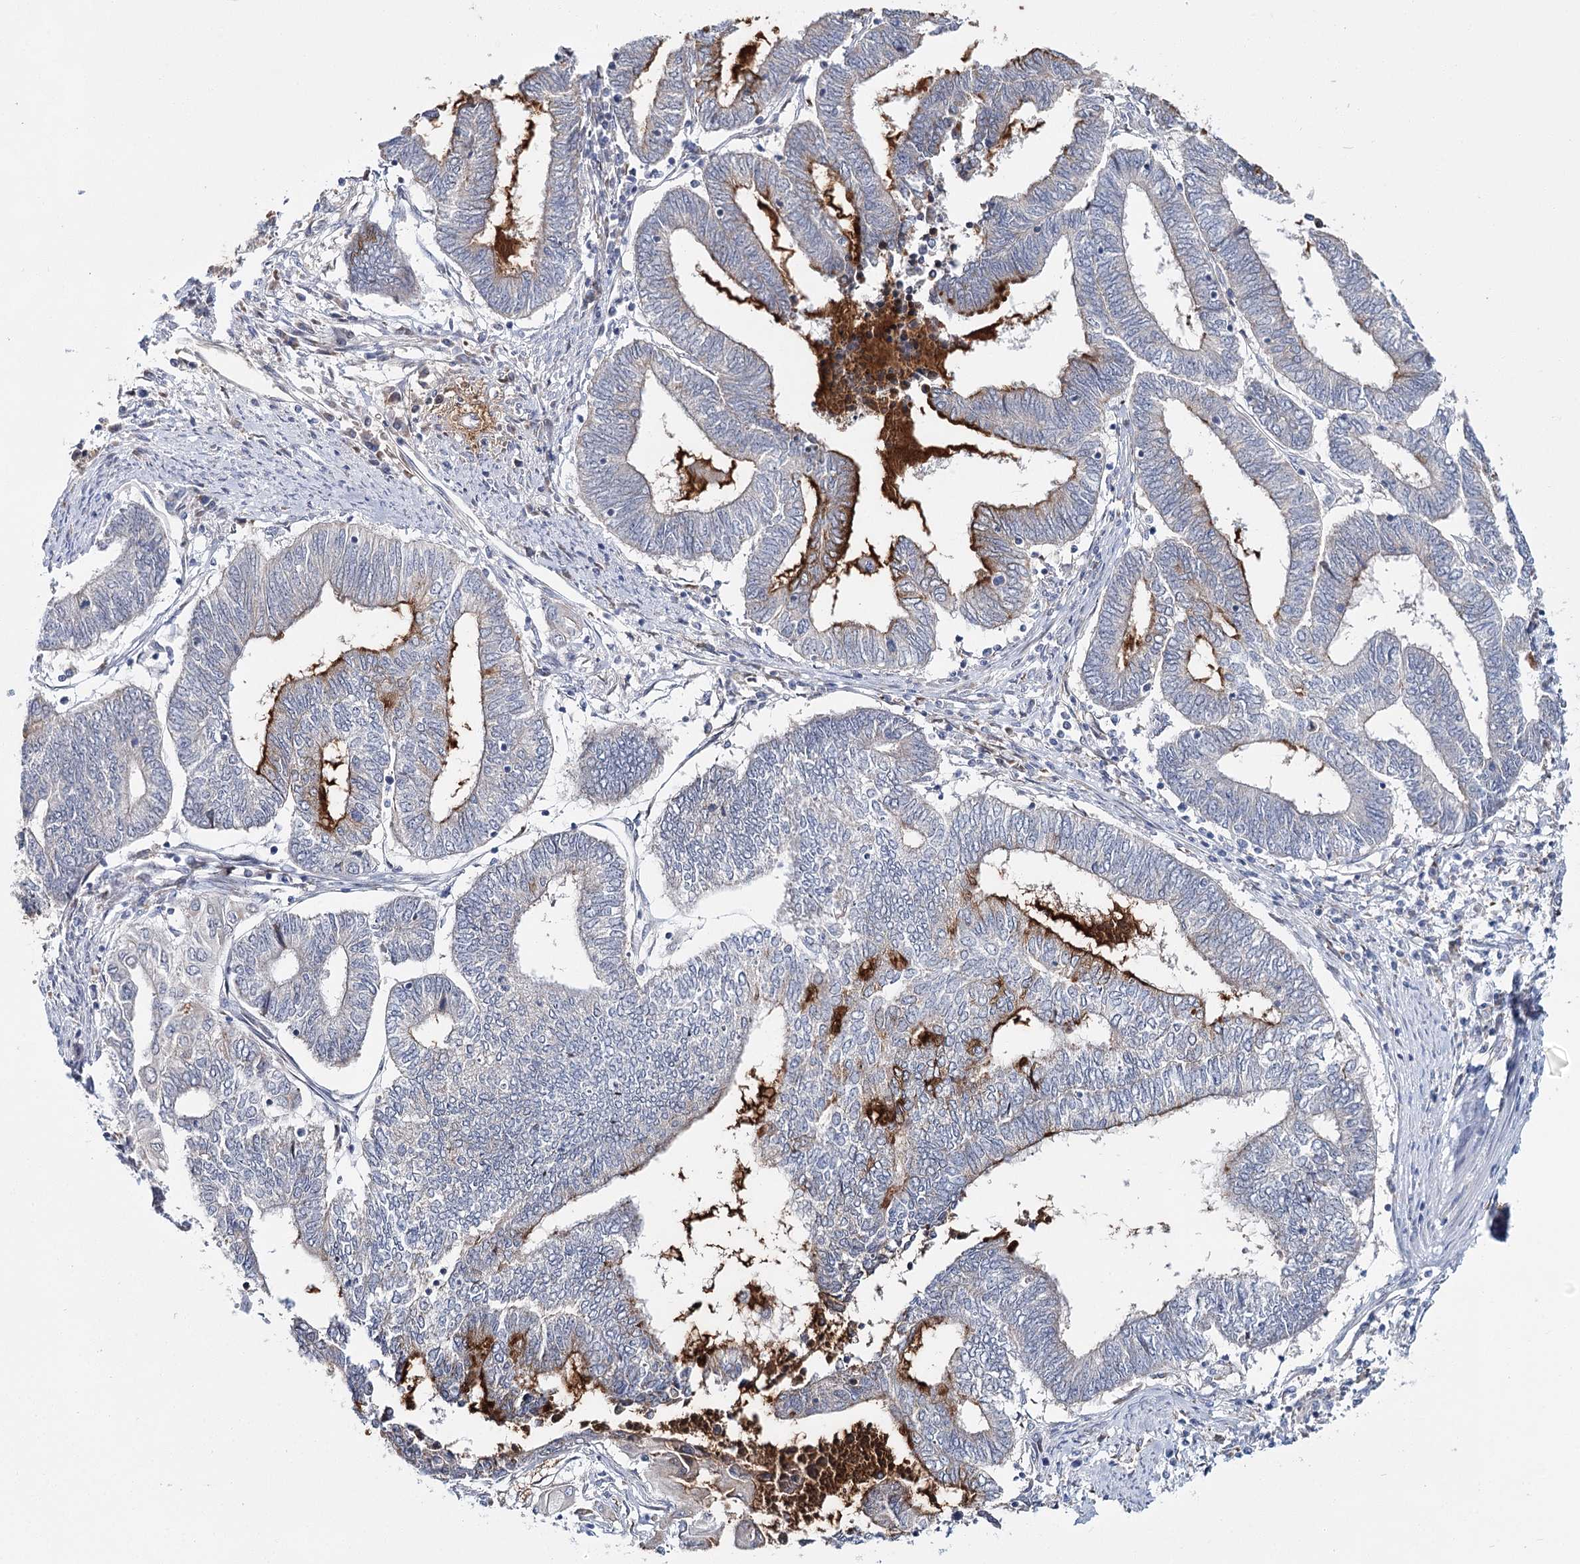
{"staining": {"intensity": "moderate", "quantity": "<25%", "location": "cytoplasmic/membranous"}, "tissue": "endometrial cancer", "cell_type": "Tumor cells", "image_type": "cancer", "snomed": [{"axis": "morphology", "description": "Adenocarcinoma, NOS"}, {"axis": "topography", "description": "Uterus"}, {"axis": "topography", "description": "Endometrium"}], "caption": "This is a micrograph of IHC staining of adenocarcinoma (endometrial), which shows moderate expression in the cytoplasmic/membranous of tumor cells.", "gene": "CPLANE1", "patient": {"sex": "female", "age": 70}}